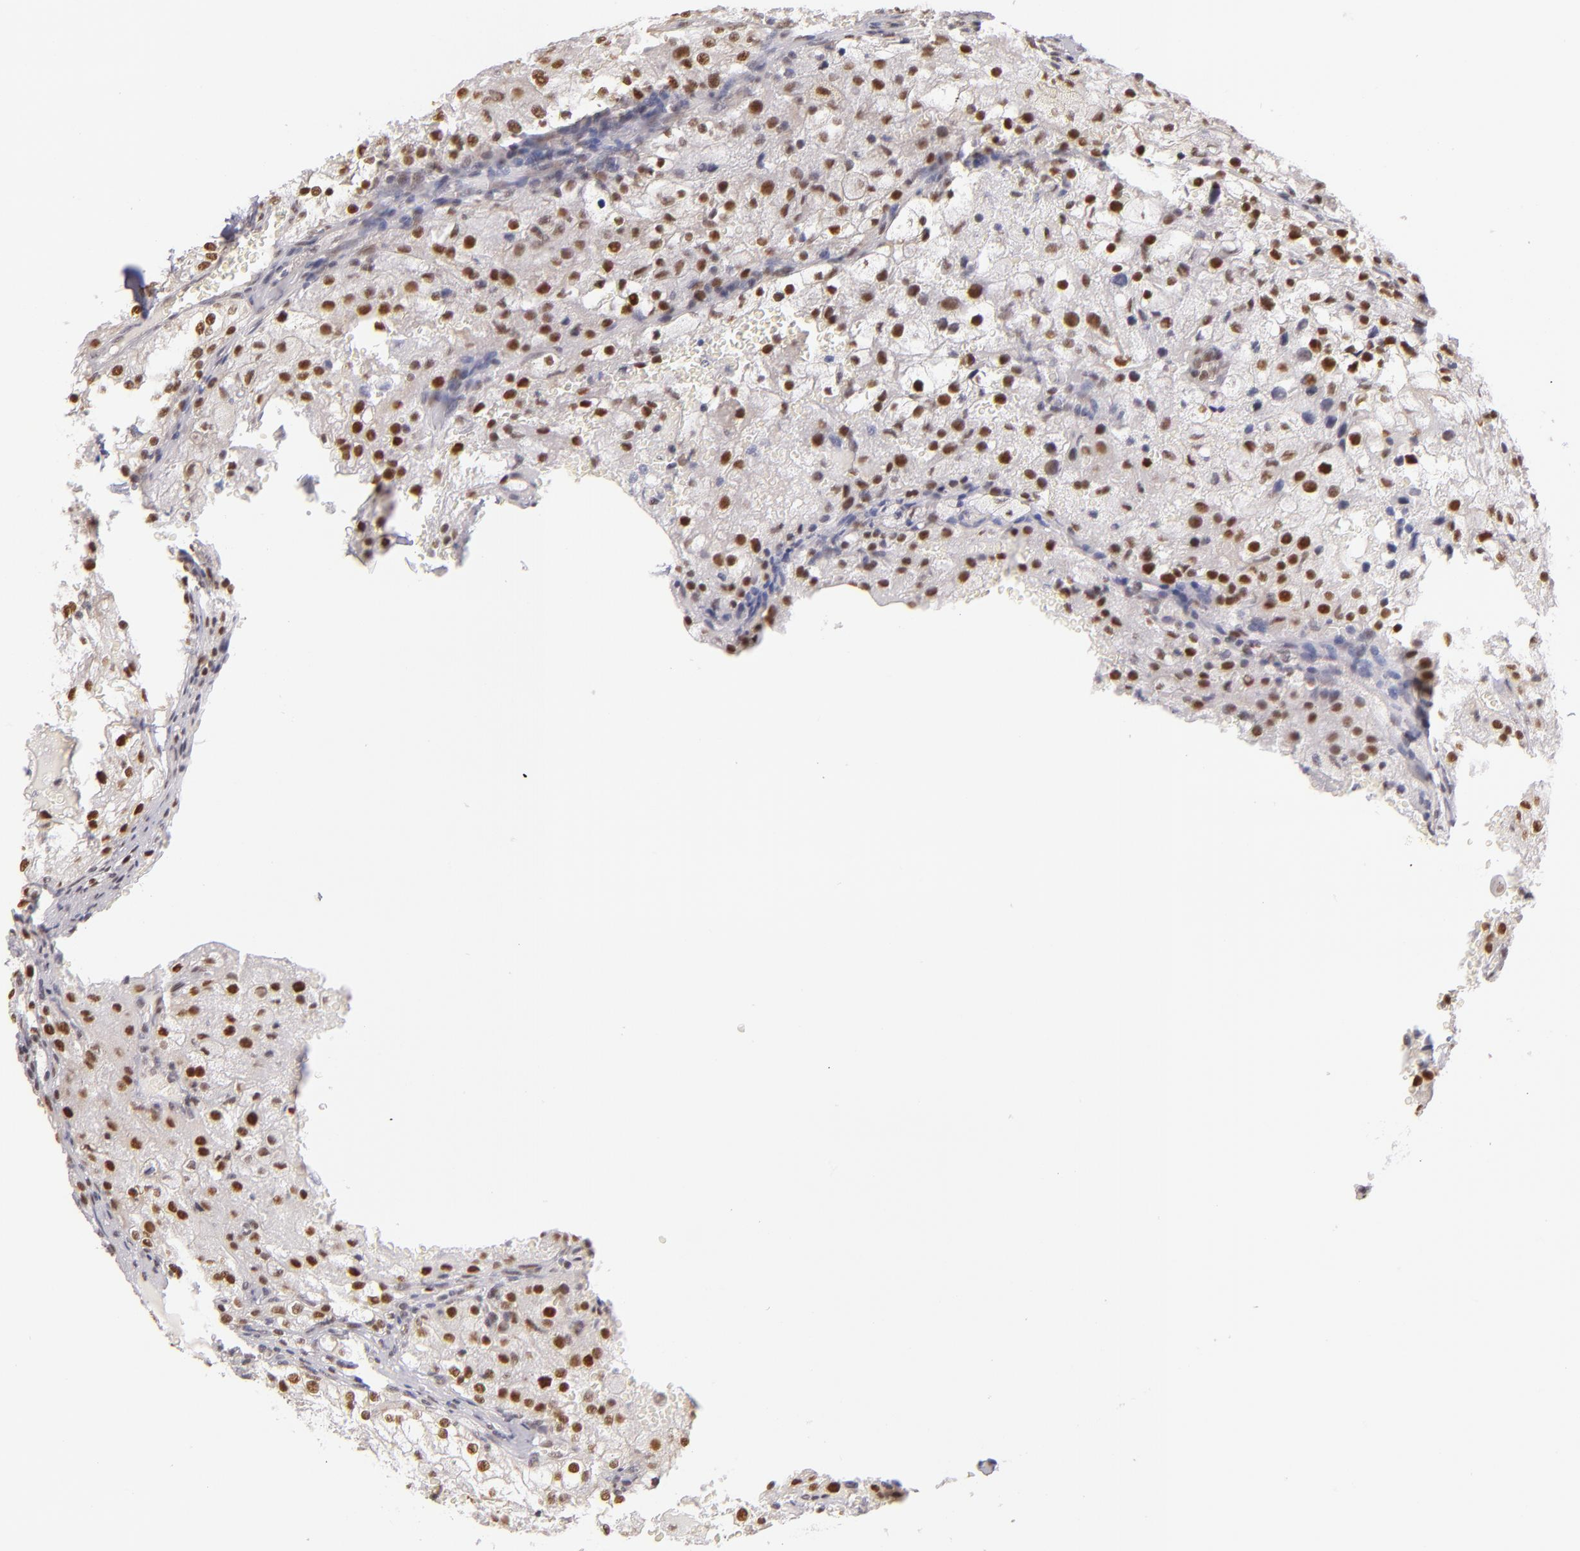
{"staining": {"intensity": "moderate", "quantity": ">75%", "location": "nuclear"}, "tissue": "renal cancer", "cell_type": "Tumor cells", "image_type": "cancer", "snomed": [{"axis": "morphology", "description": "Adenocarcinoma, NOS"}, {"axis": "topography", "description": "Kidney"}], "caption": "IHC (DAB) staining of human adenocarcinoma (renal) demonstrates moderate nuclear protein staining in approximately >75% of tumor cells.", "gene": "NCOR2", "patient": {"sex": "female", "age": 74}}